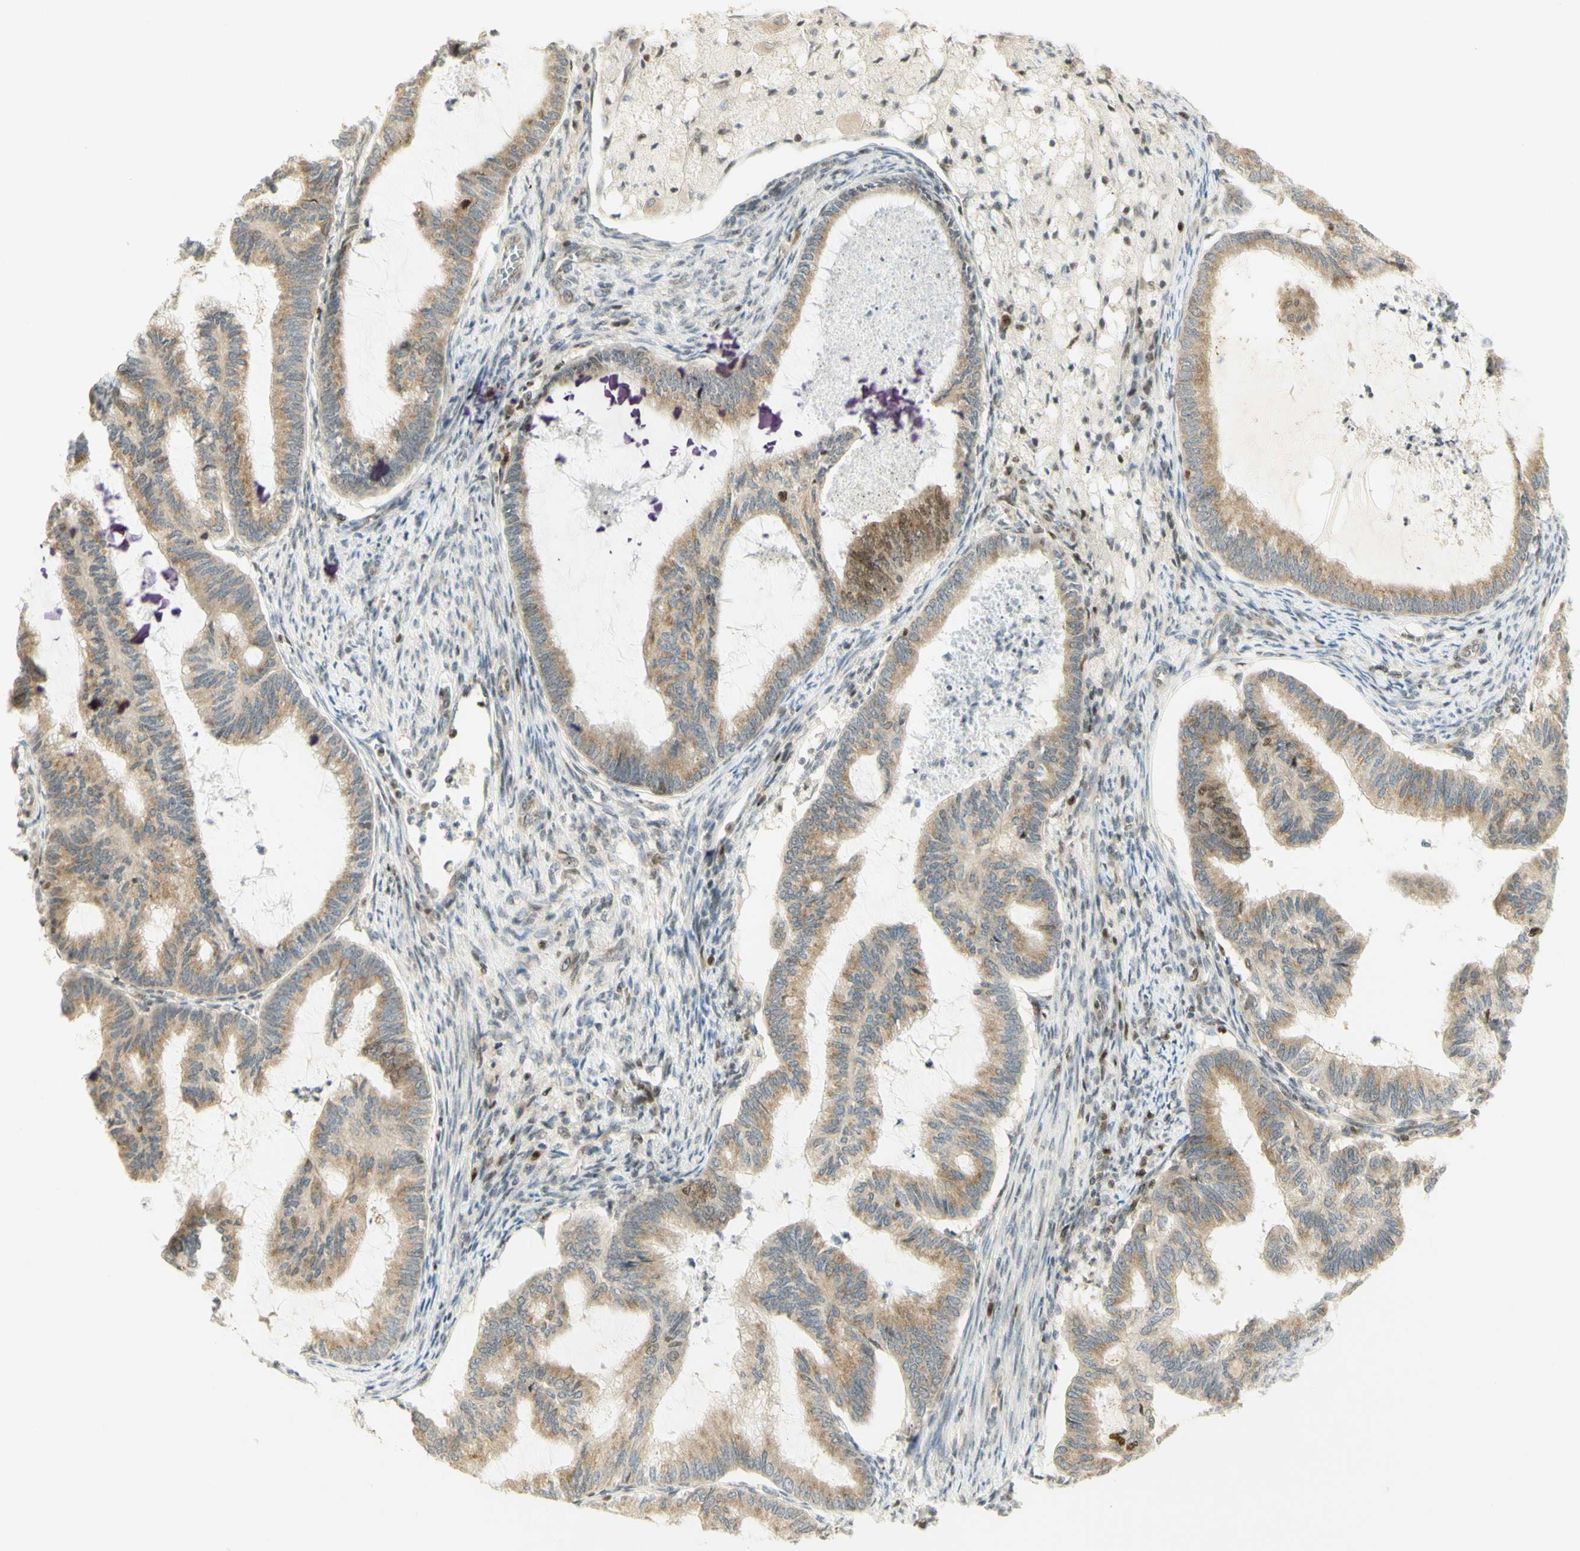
{"staining": {"intensity": "moderate", "quantity": ">75%", "location": "cytoplasmic/membranous,nuclear"}, "tissue": "cervical cancer", "cell_type": "Tumor cells", "image_type": "cancer", "snomed": [{"axis": "morphology", "description": "Normal tissue, NOS"}, {"axis": "morphology", "description": "Adenocarcinoma, NOS"}, {"axis": "topography", "description": "Cervix"}, {"axis": "topography", "description": "Endometrium"}], "caption": "Tumor cells demonstrate medium levels of moderate cytoplasmic/membranous and nuclear positivity in about >75% of cells in adenocarcinoma (cervical). (Stains: DAB (3,3'-diaminobenzidine) in brown, nuclei in blue, Microscopy: brightfield microscopy at high magnification).", "gene": "KIF11", "patient": {"sex": "female", "age": 86}}